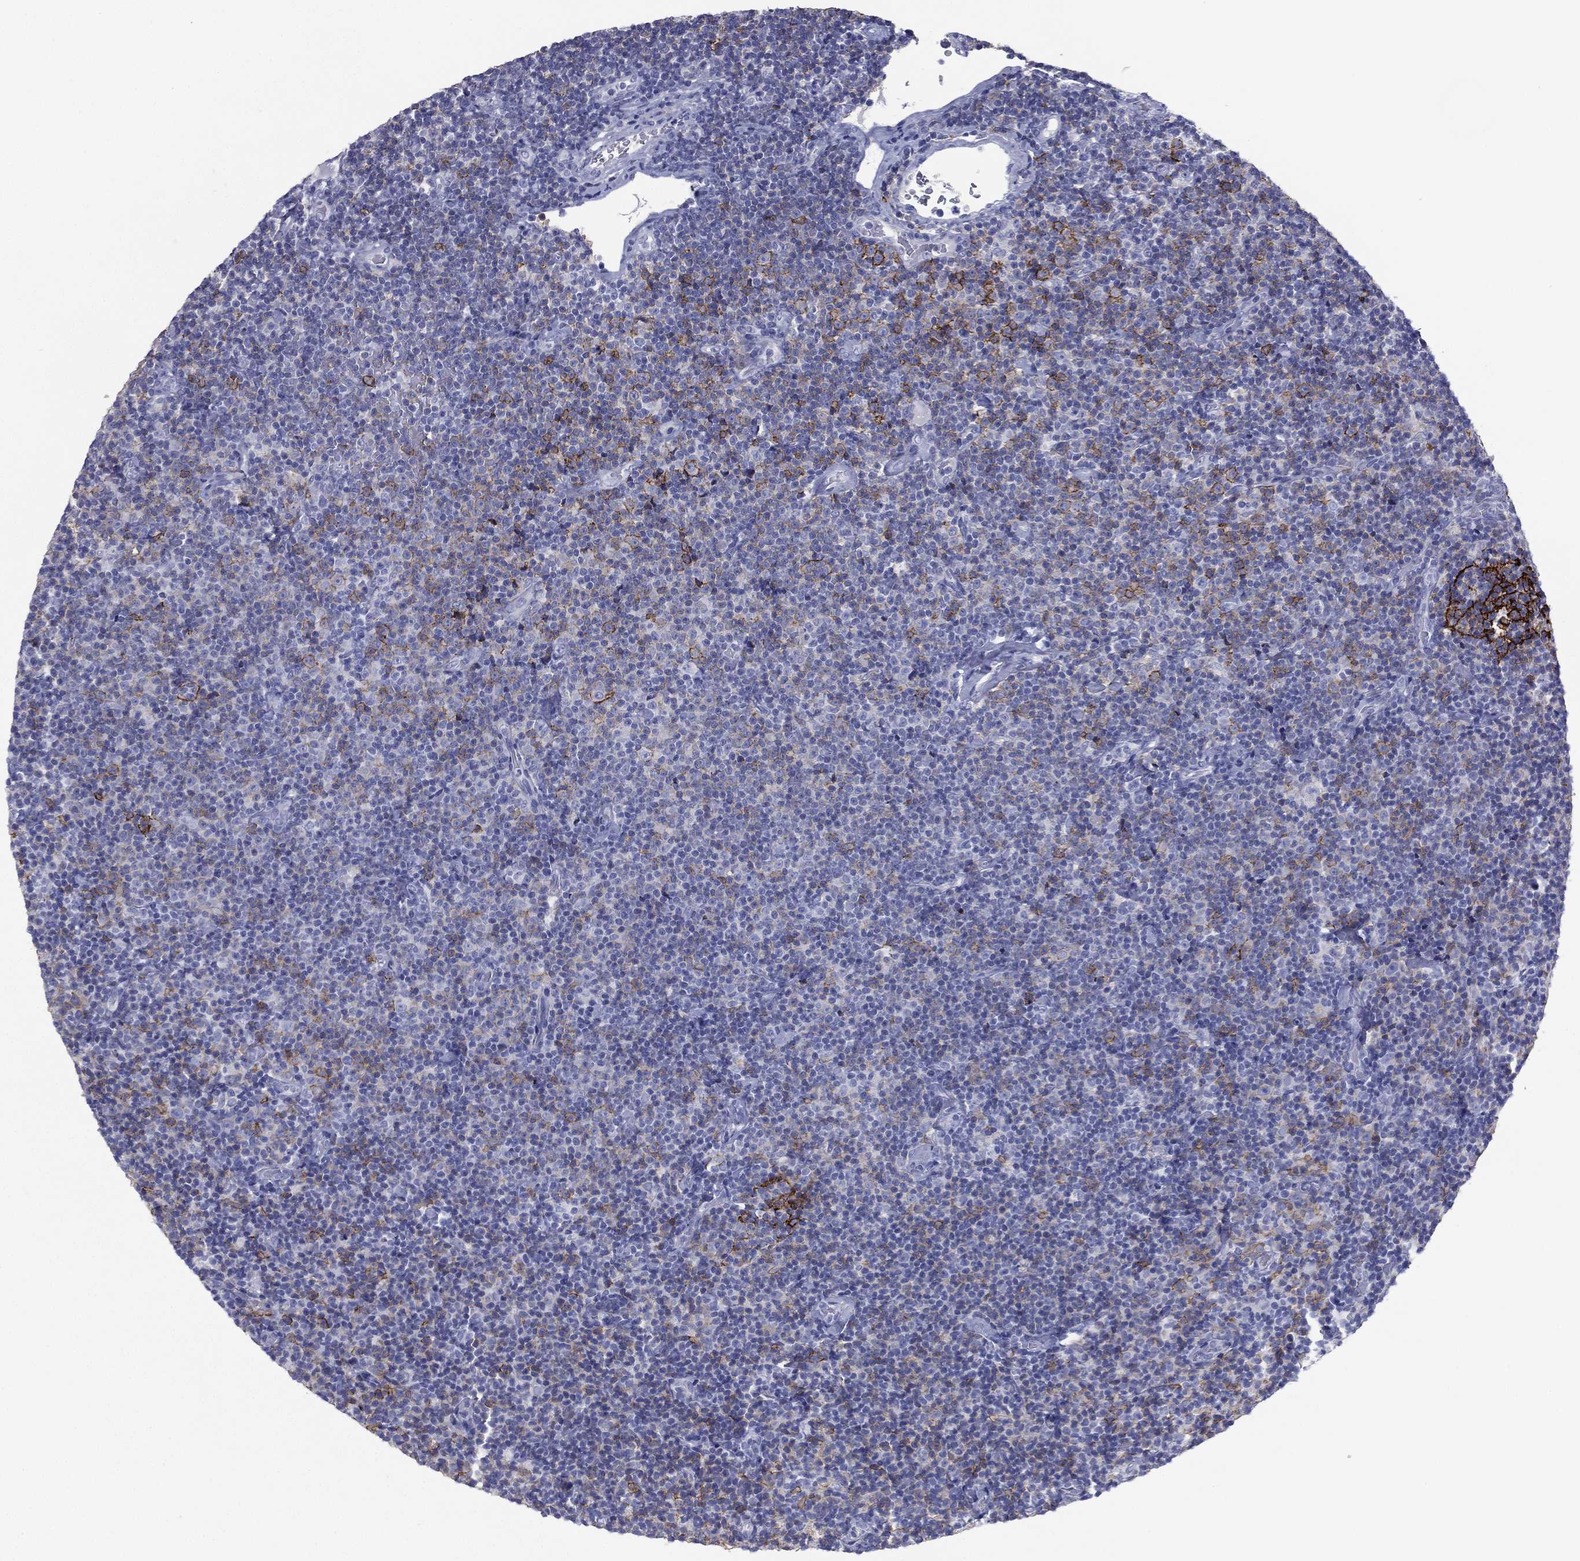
{"staining": {"intensity": "moderate", "quantity": "25%-75%", "location": "cytoplasmic/membranous"}, "tissue": "lymphoma", "cell_type": "Tumor cells", "image_type": "cancer", "snomed": [{"axis": "morphology", "description": "Malignant lymphoma, non-Hodgkin's type, Low grade"}, {"axis": "topography", "description": "Lymph node"}], "caption": "Immunohistochemical staining of human malignant lymphoma, non-Hodgkin's type (low-grade) shows medium levels of moderate cytoplasmic/membranous expression in about 25%-75% of tumor cells. Using DAB (3,3'-diaminobenzidine) (brown) and hematoxylin (blue) stains, captured at high magnification using brightfield microscopy.", "gene": "FCER2", "patient": {"sex": "male", "age": 81}}